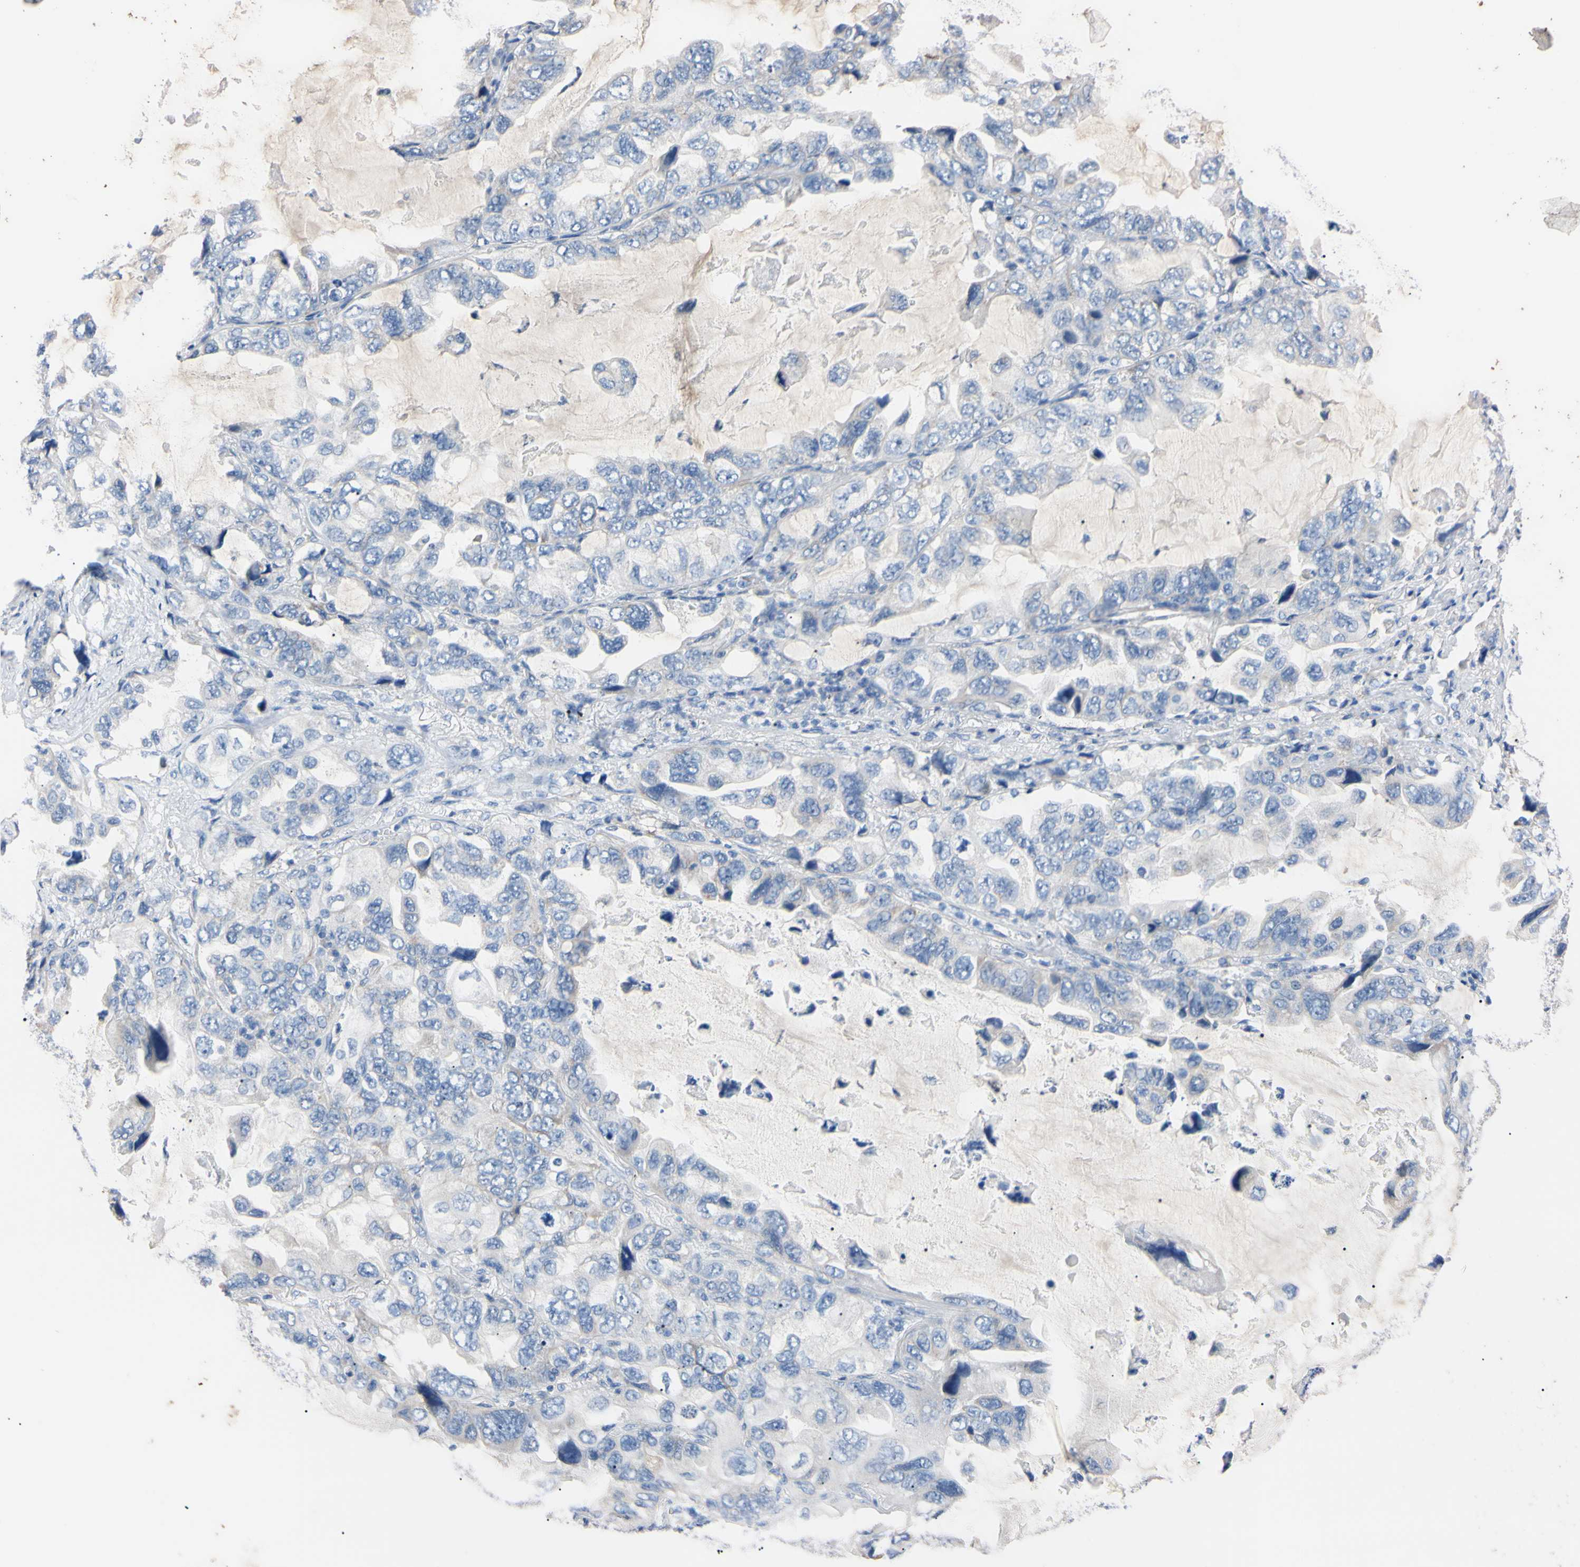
{"staining": {"intensity": "negative", "quantity": "none", "location": "none"}, "tissue": "lung cancer", "cell_type": "Tumor cells", "image_type": "cancer", "snomed": [{"axis": "morphology", "description": "Squamous cell carcinoma, NOS"}, {"axis": "topography", "description": "Lung"}], "caption": "High power microscopy image of an immunohistochemistry histopathology image of lung squamous cell carcinoma, revealing no significant expression in tumor cells.", "gene": "PNKD", "patient": {"sex": "female", "age": 73}}